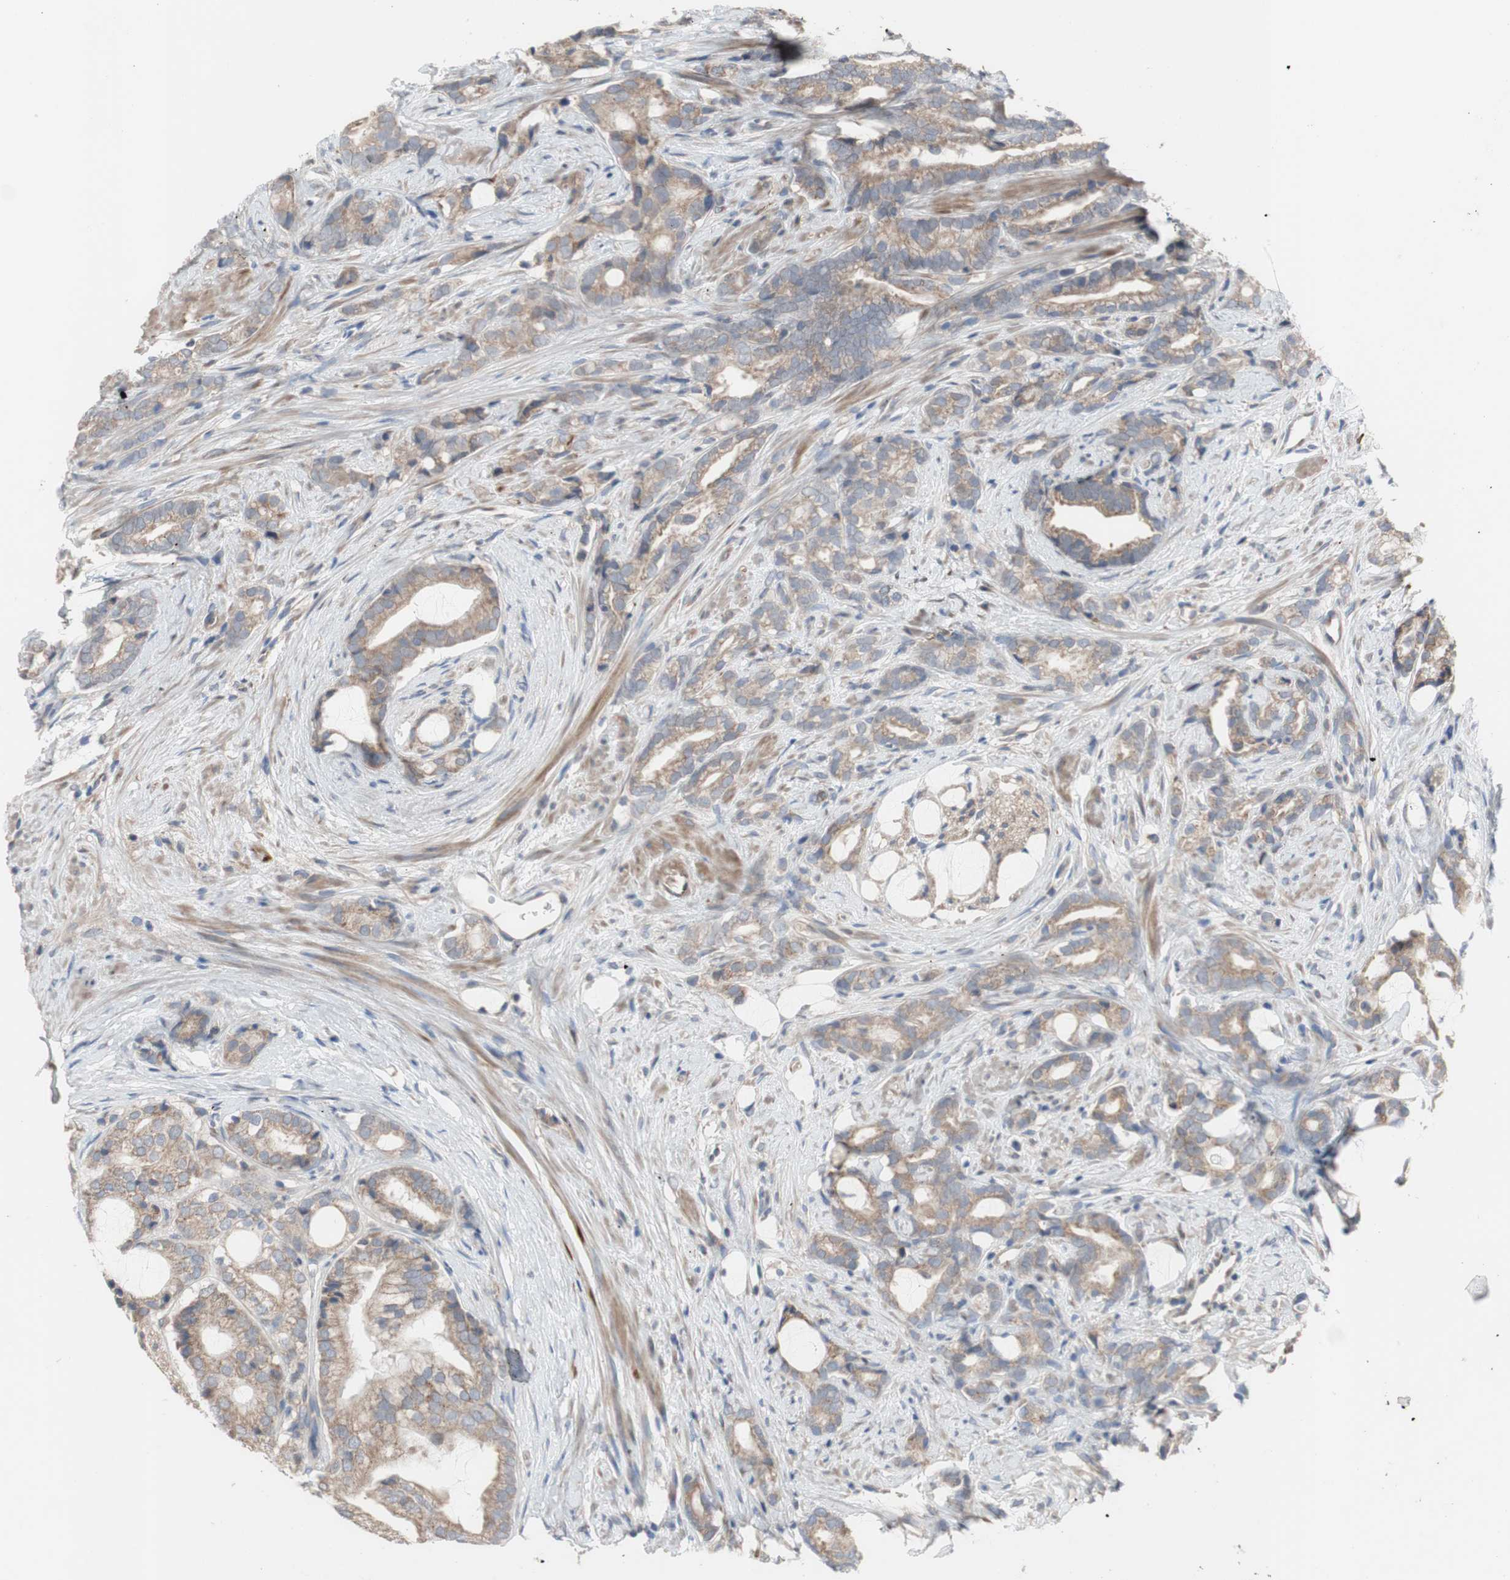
{"staining": {"intensity": "moderate", "quantity": ">75%", "location": "cytoplasmic/membranous"}, "tissue": "prostate cancer", "cell_type": "Tumor cells", "image_type": "cancer", "snomed": [{"axis": "morphology", "description": "Adenocarcinoma, Low grade"}, {"axis": "topography", "description": "Prostate"}], "caption": "Immunohistochemical staining of low-grade adenocarcinoma (prostate) displays medium levels of moderate cytoplasmic/membranous expression in approximately >75% of tumor cells.", "gene": "TTC14", "patient": {"sex": "male", "age": 58}}